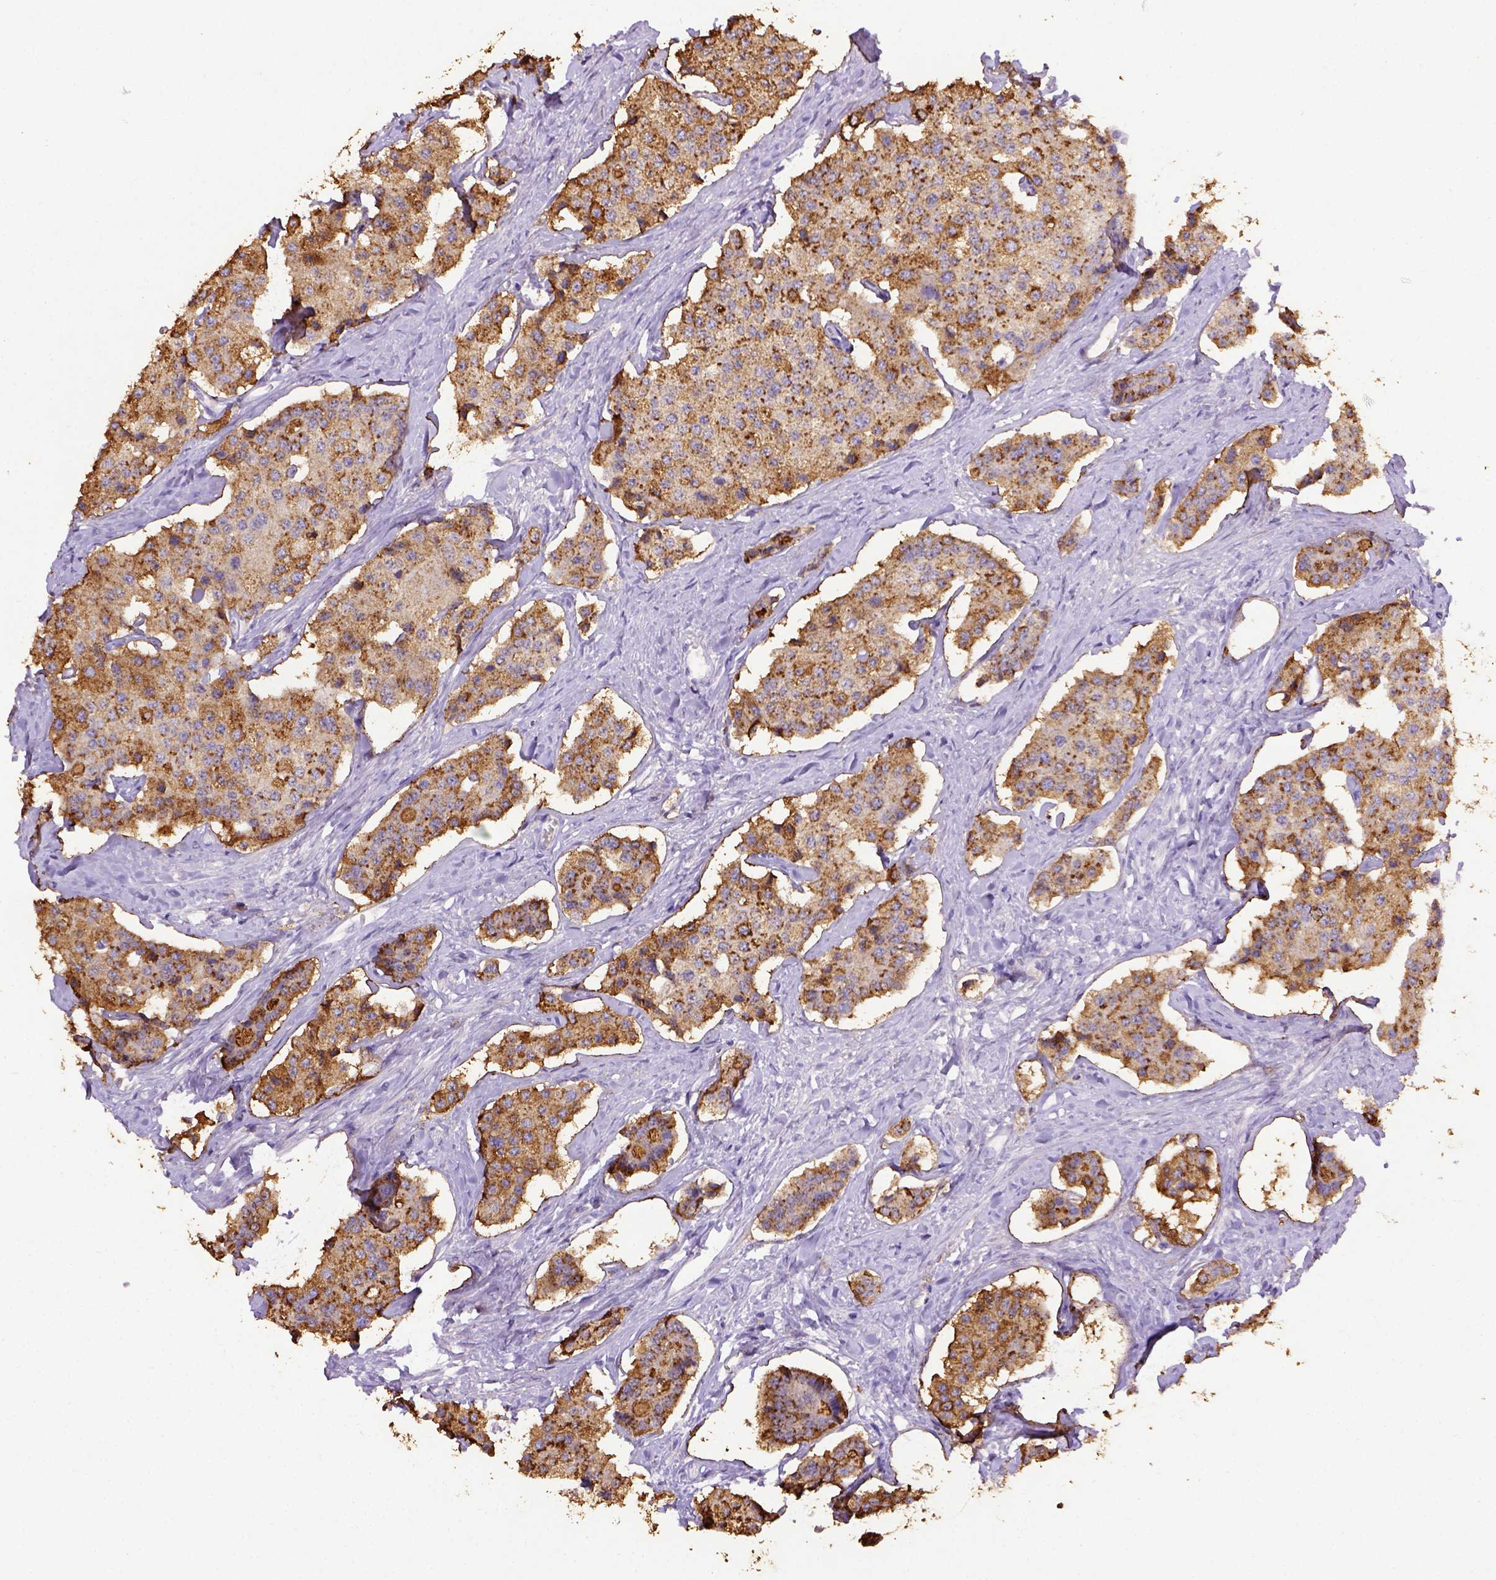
{"staining": {"intensity": "moderate", "quantity": ">75%", "location": "cytoplasmic/membranous"}, "tissue": "carcinoid", "cell_type": "Tumor cells", "image_type": "cancer", "snomed": [{"axis": "morphology", "description": "Carcinoid, malignant, NOS"}, {"axis": "topography", "description": "Small intestine"}], "caption": "Brown immunohistochemical staining in human carcinoid displays moderate cytoplasmic/membranous expression in about >75% of tumor cells.", "gene": "B3GAT1", "patient": {"sex": "female", "age": 65}}